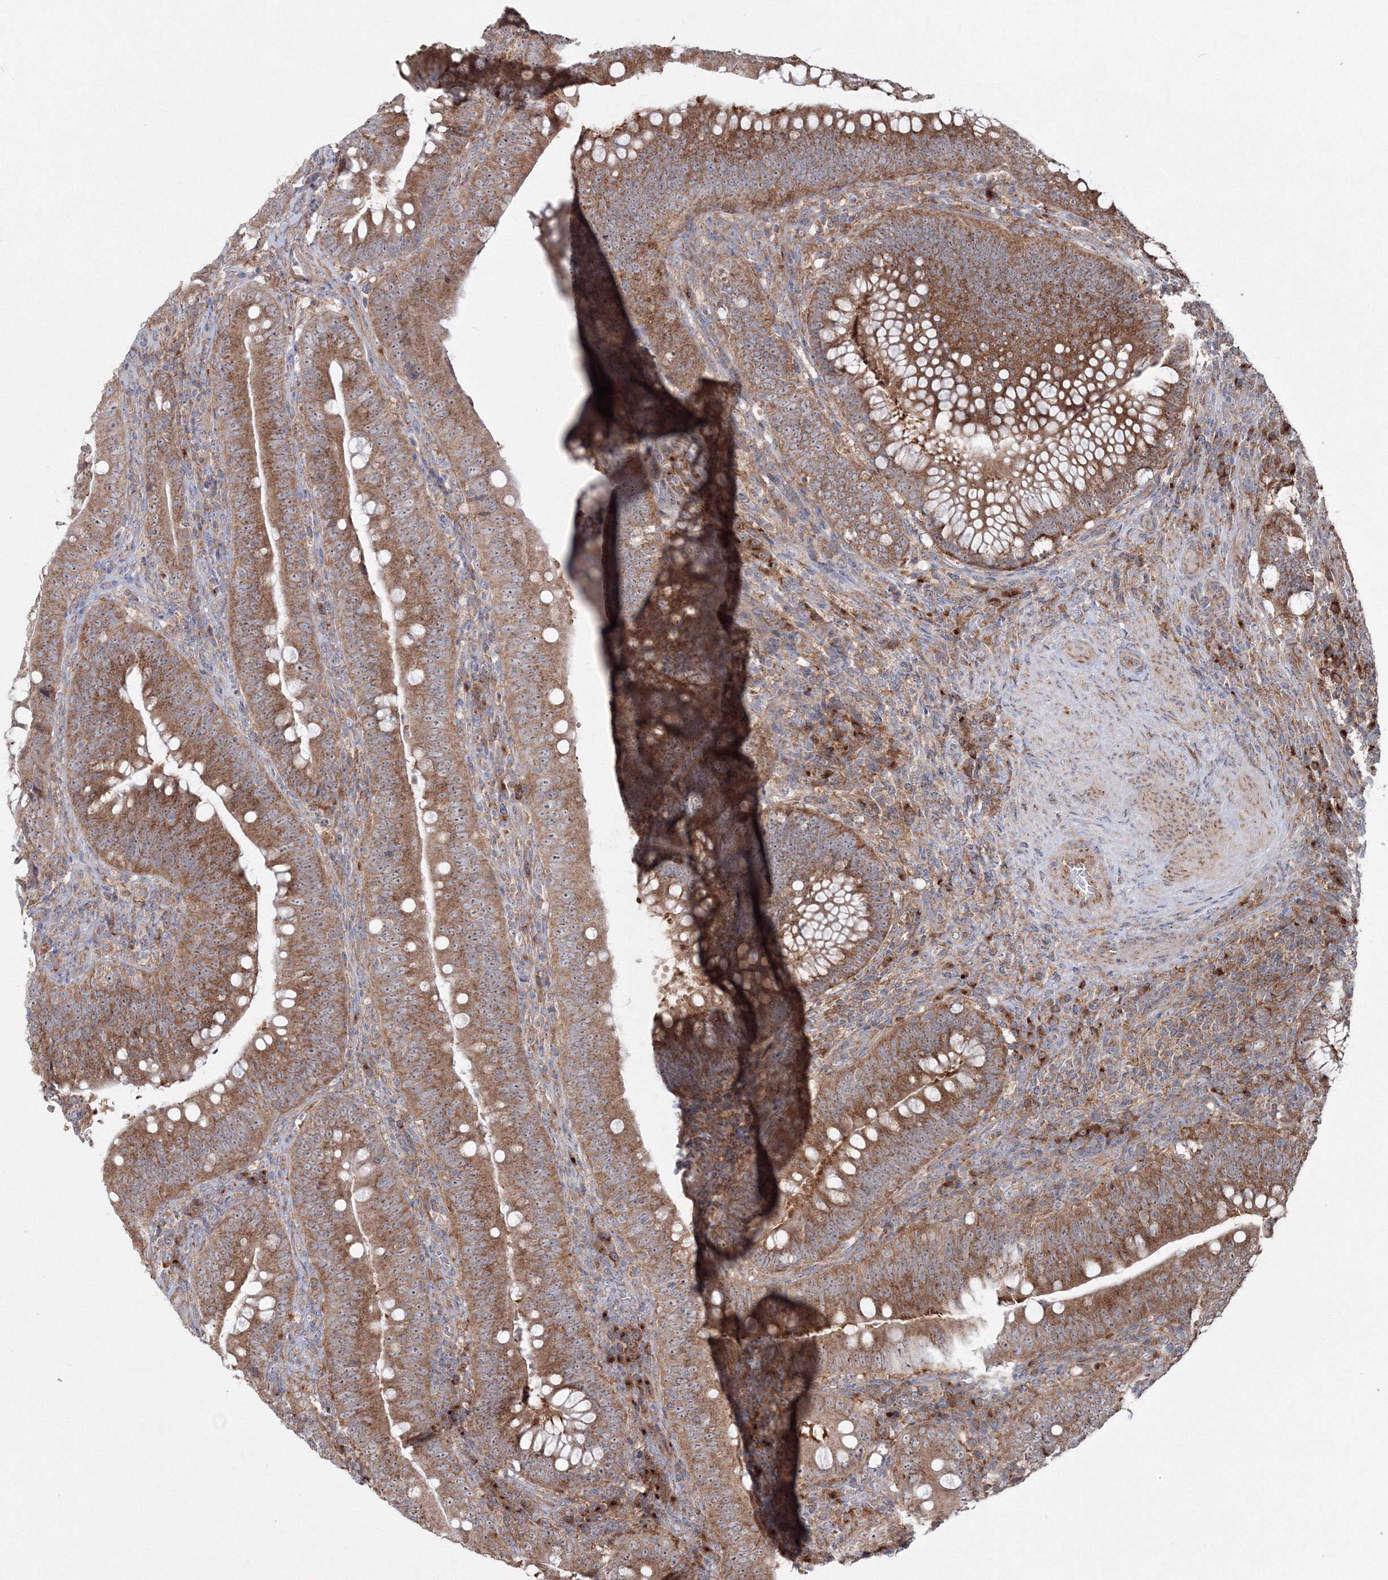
{"staining": {"intensity": "strong", "quantity": ">75%", "location": "cytoplasmic/membranous"}, "tissue": "colorectal cancer", "cell_type": "Tumor cells", "image_type": "cancer", "snomed": [{"axis": "morphology", "description": "Normal tissue, NOS"}, {"axis": "topography", "description": "Colon"}], "caption": "Human colorectal cancer stained with a protein marker displays strong staining in tumor cells.", "gene": "PEX13", "patient": {"sex": "female", "age": 82}}